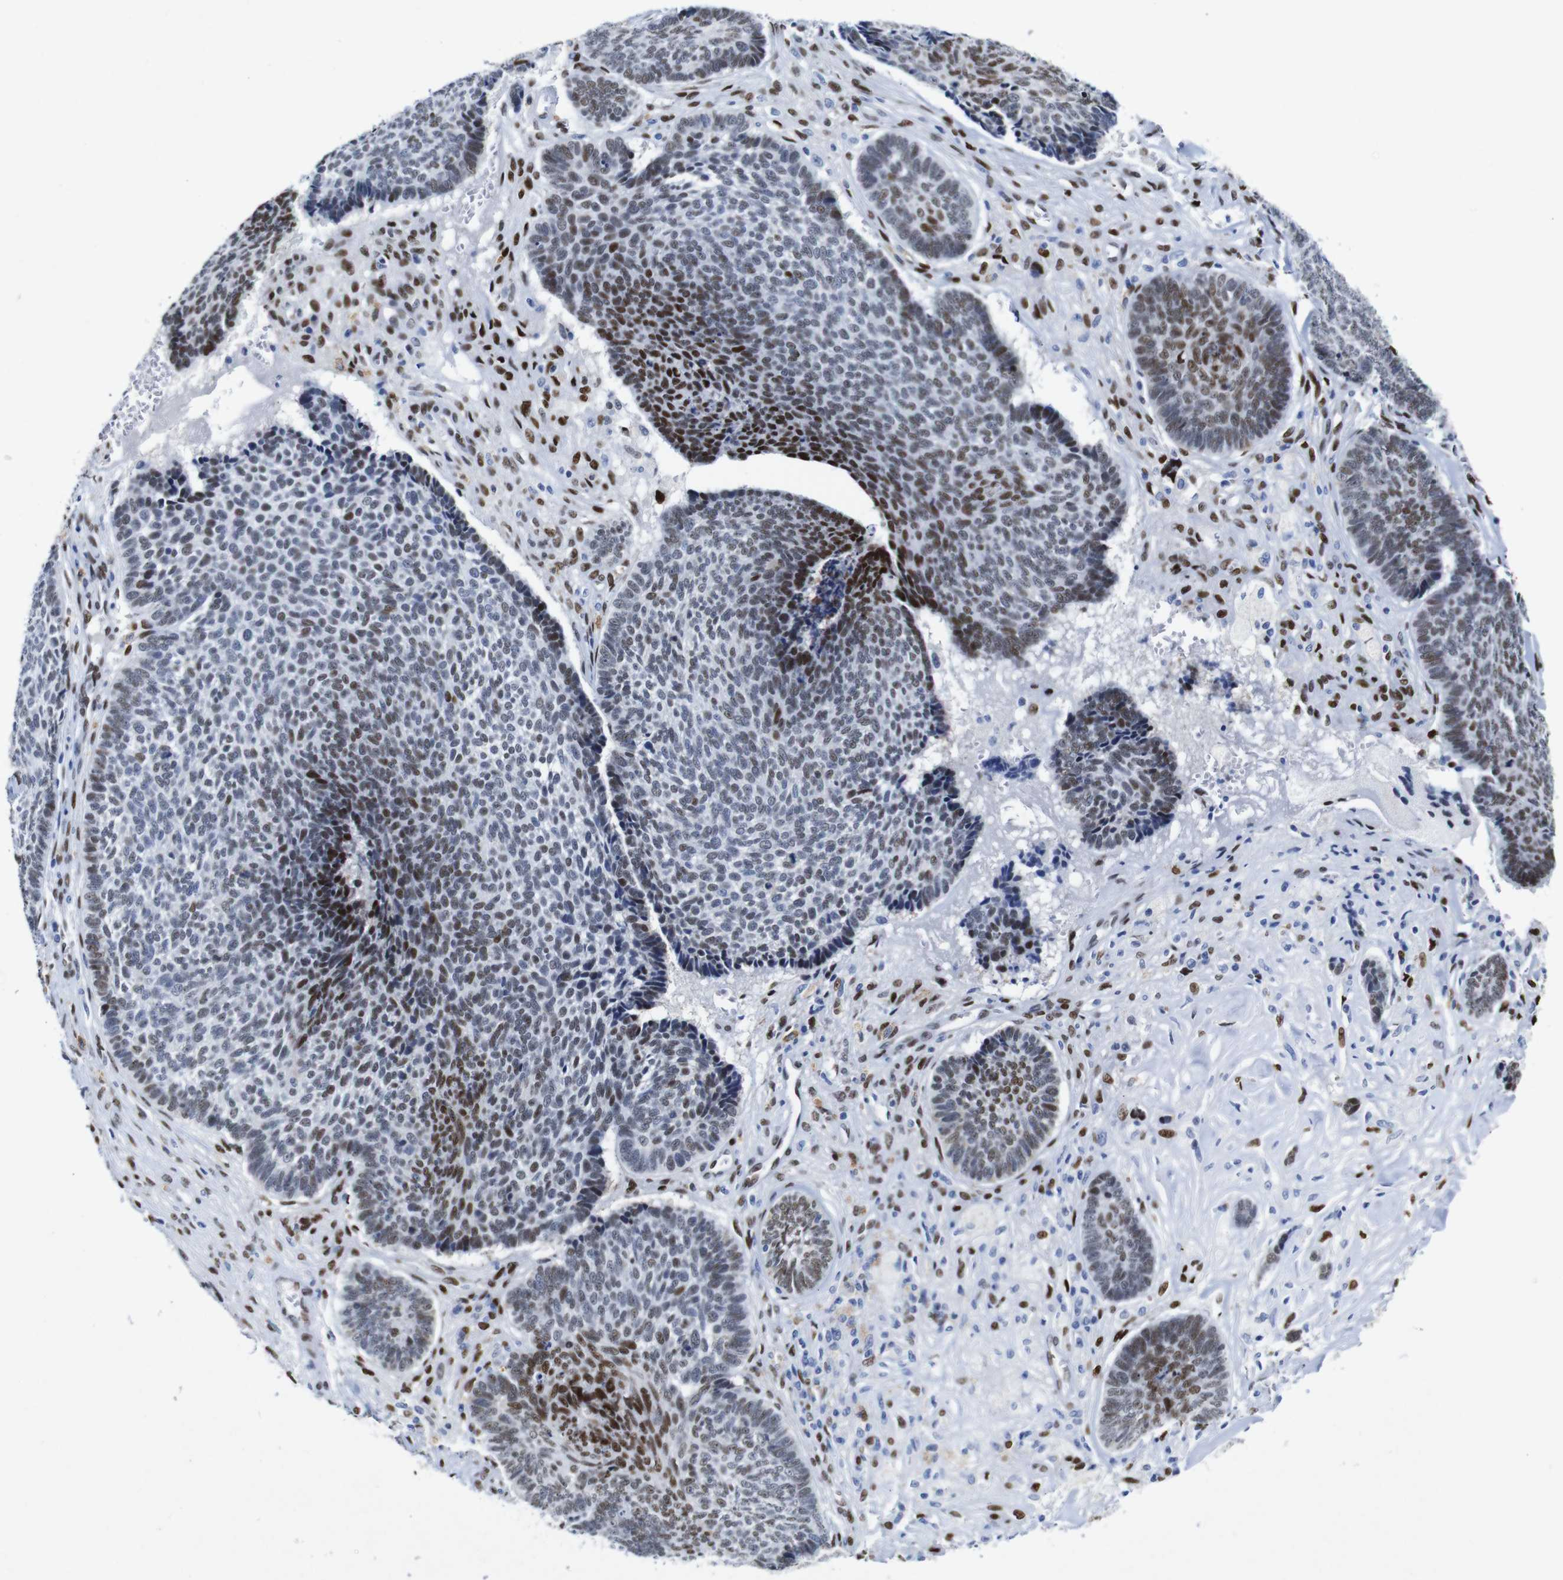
{"staining": {"intensity": "moderate", "quantity": "25%-75%", "location": "nuclear"}, "tissue": "skin cancer", "cell_type": "Tumor cells", "image_type": "cancer", "snomed": [{"axis": "morphology", "description": "Basal cell carcinoma"}, {"axis": "topography", "description": "Skin"}], "caption": "This is an image of immunohistochemistry (IHC) staining of basal cell carcinoma (skin), which shows moderate staining in the nuclear of tumor cells.", "gene": "FOSL2", "patient": {"sex": "male", "age": 84}}